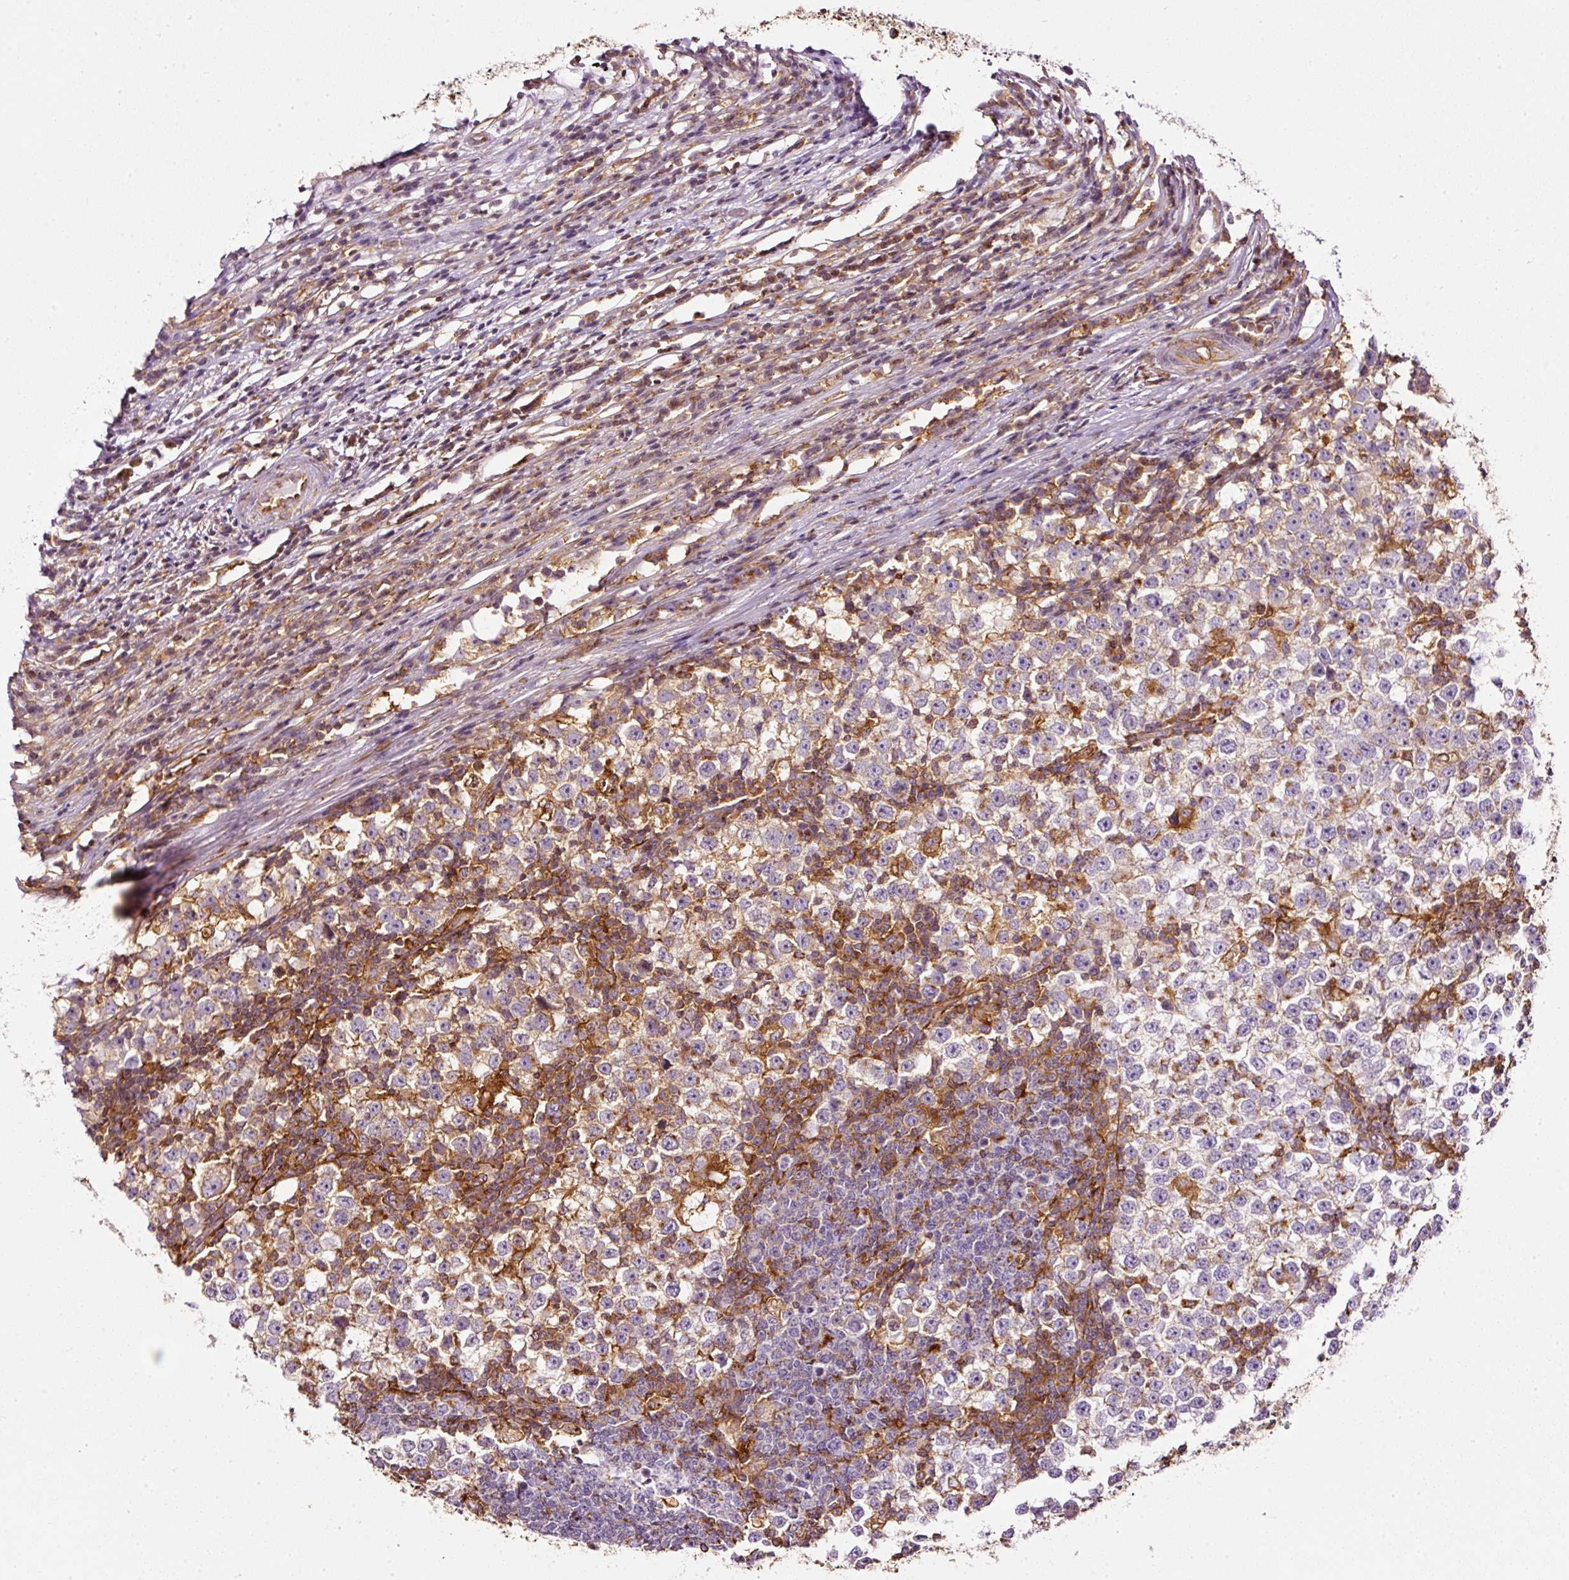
{"staining": {"intensity": "moderate", "quantity": "<25%", "location": "cytoplasmic/membranous"}, "tissue": "testis cancer", "cell_type": "Tumor cells", "image_type": "cancer", "snomed": [{"axis": "morphology", "description": "Seminoma, NOS"}, {"axis": "topography", "description": "Testis"}], "caption": "Approximately <25% of tumor cells in testis cancer (seminoma) display moderate cytoplasmic/membranous protein staining as visualized by brown immunohistochemical staining.", "gene": "SCNM1", "patient": {"sex": "male", "age": 65}}